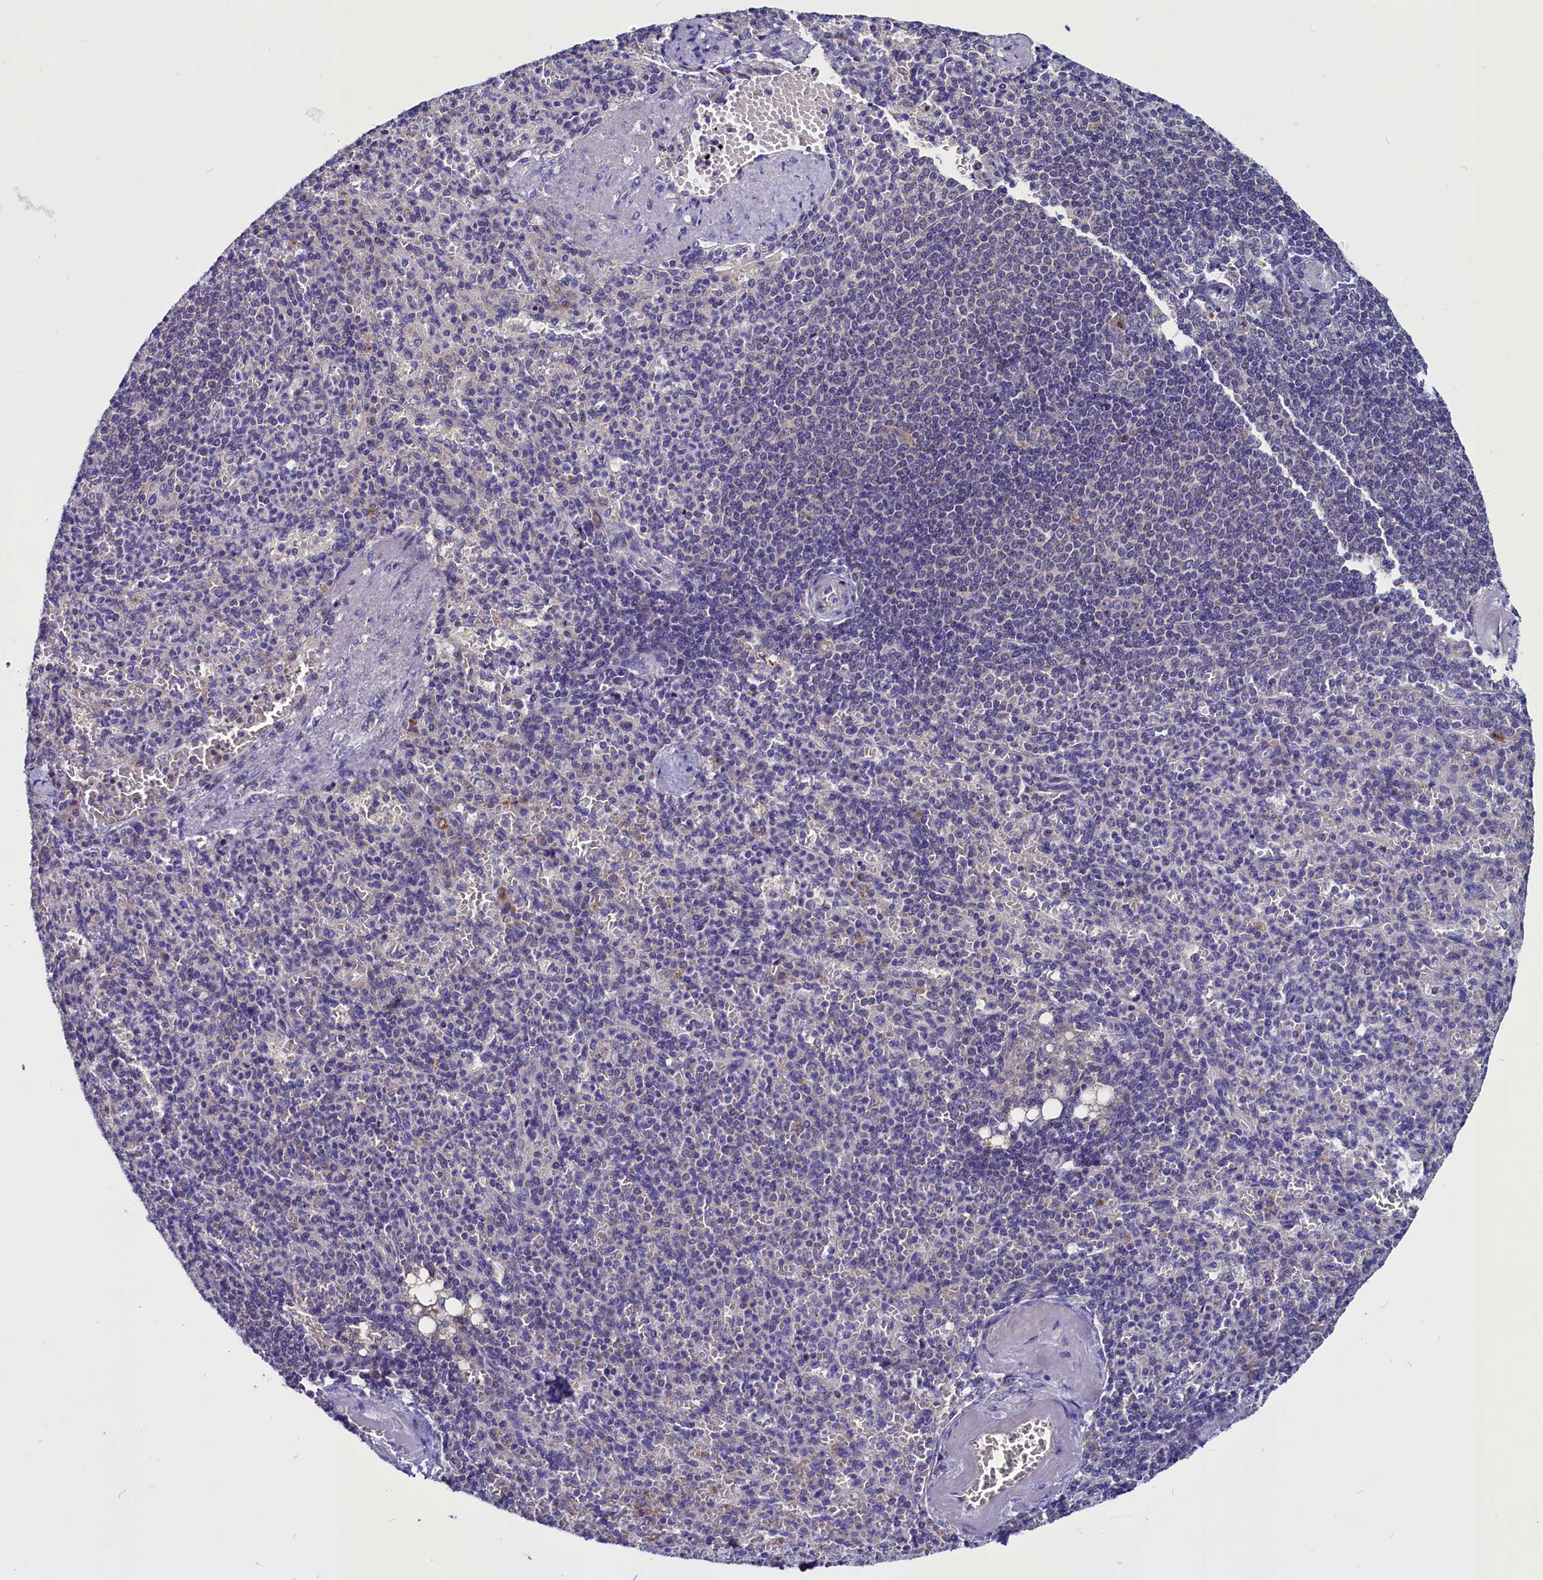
{"staining": {"intensity": "negative", "quantity": "none", "location": "none"}, "tissue": "spleen", "cell_type": "Cells in red pulp", "image_type": "normal", "snomed": [{"axis": "morphology", "description": "Normal tissue, NOS"}, {"axis": "topography", "description": "Spleen"}], "caption": "Cells in red pulp show no significant positivity in normal spleen. (Stains: DAB (3,3'-diaminobenzidine) immunohistochemistry (IHC) with hematoxylin counter stain, Microscopy: brightfield microscopy at high magnification).", "gene": "CCBE1", "patient": {"sex": "female", "age": 74}}